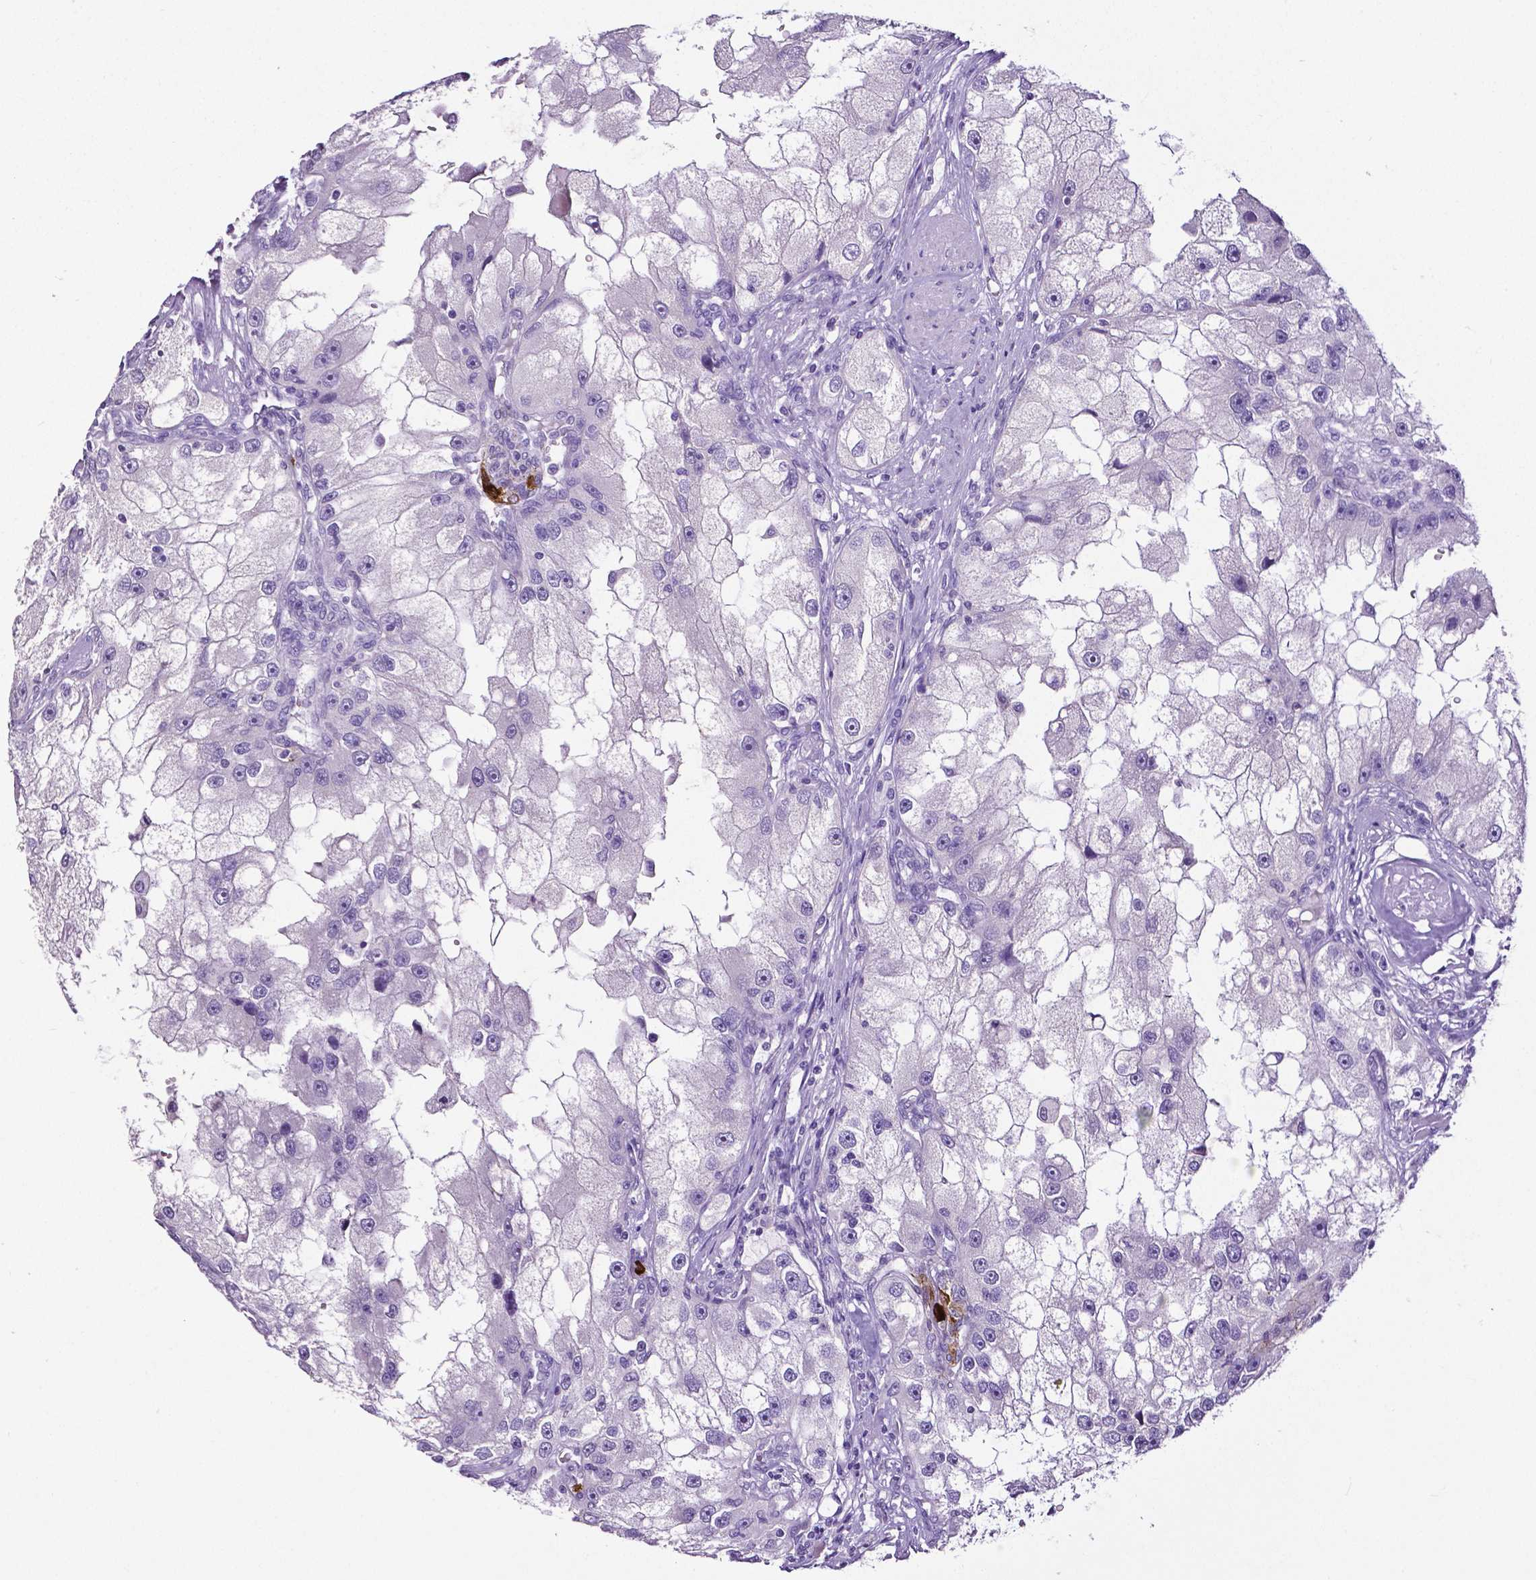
{"staining": {"intensity": "negative", "quantity": "none", "location": "none"}, "tissue": "renal cancer", "cell_type": "Tumor cells", "image_type": "cancer", "snomed": [{"axis": "morphology", "description": "Adenocarcinoma, NOS"}, {"axis": "topography", "description": "Kidney"}], "caption": "Immunohistochemical staining of human renal adenocarcinoma displays no significant staining in tumor cells.", "gene": "MMP9", "patient": {"sex": "male", "age": 63}}